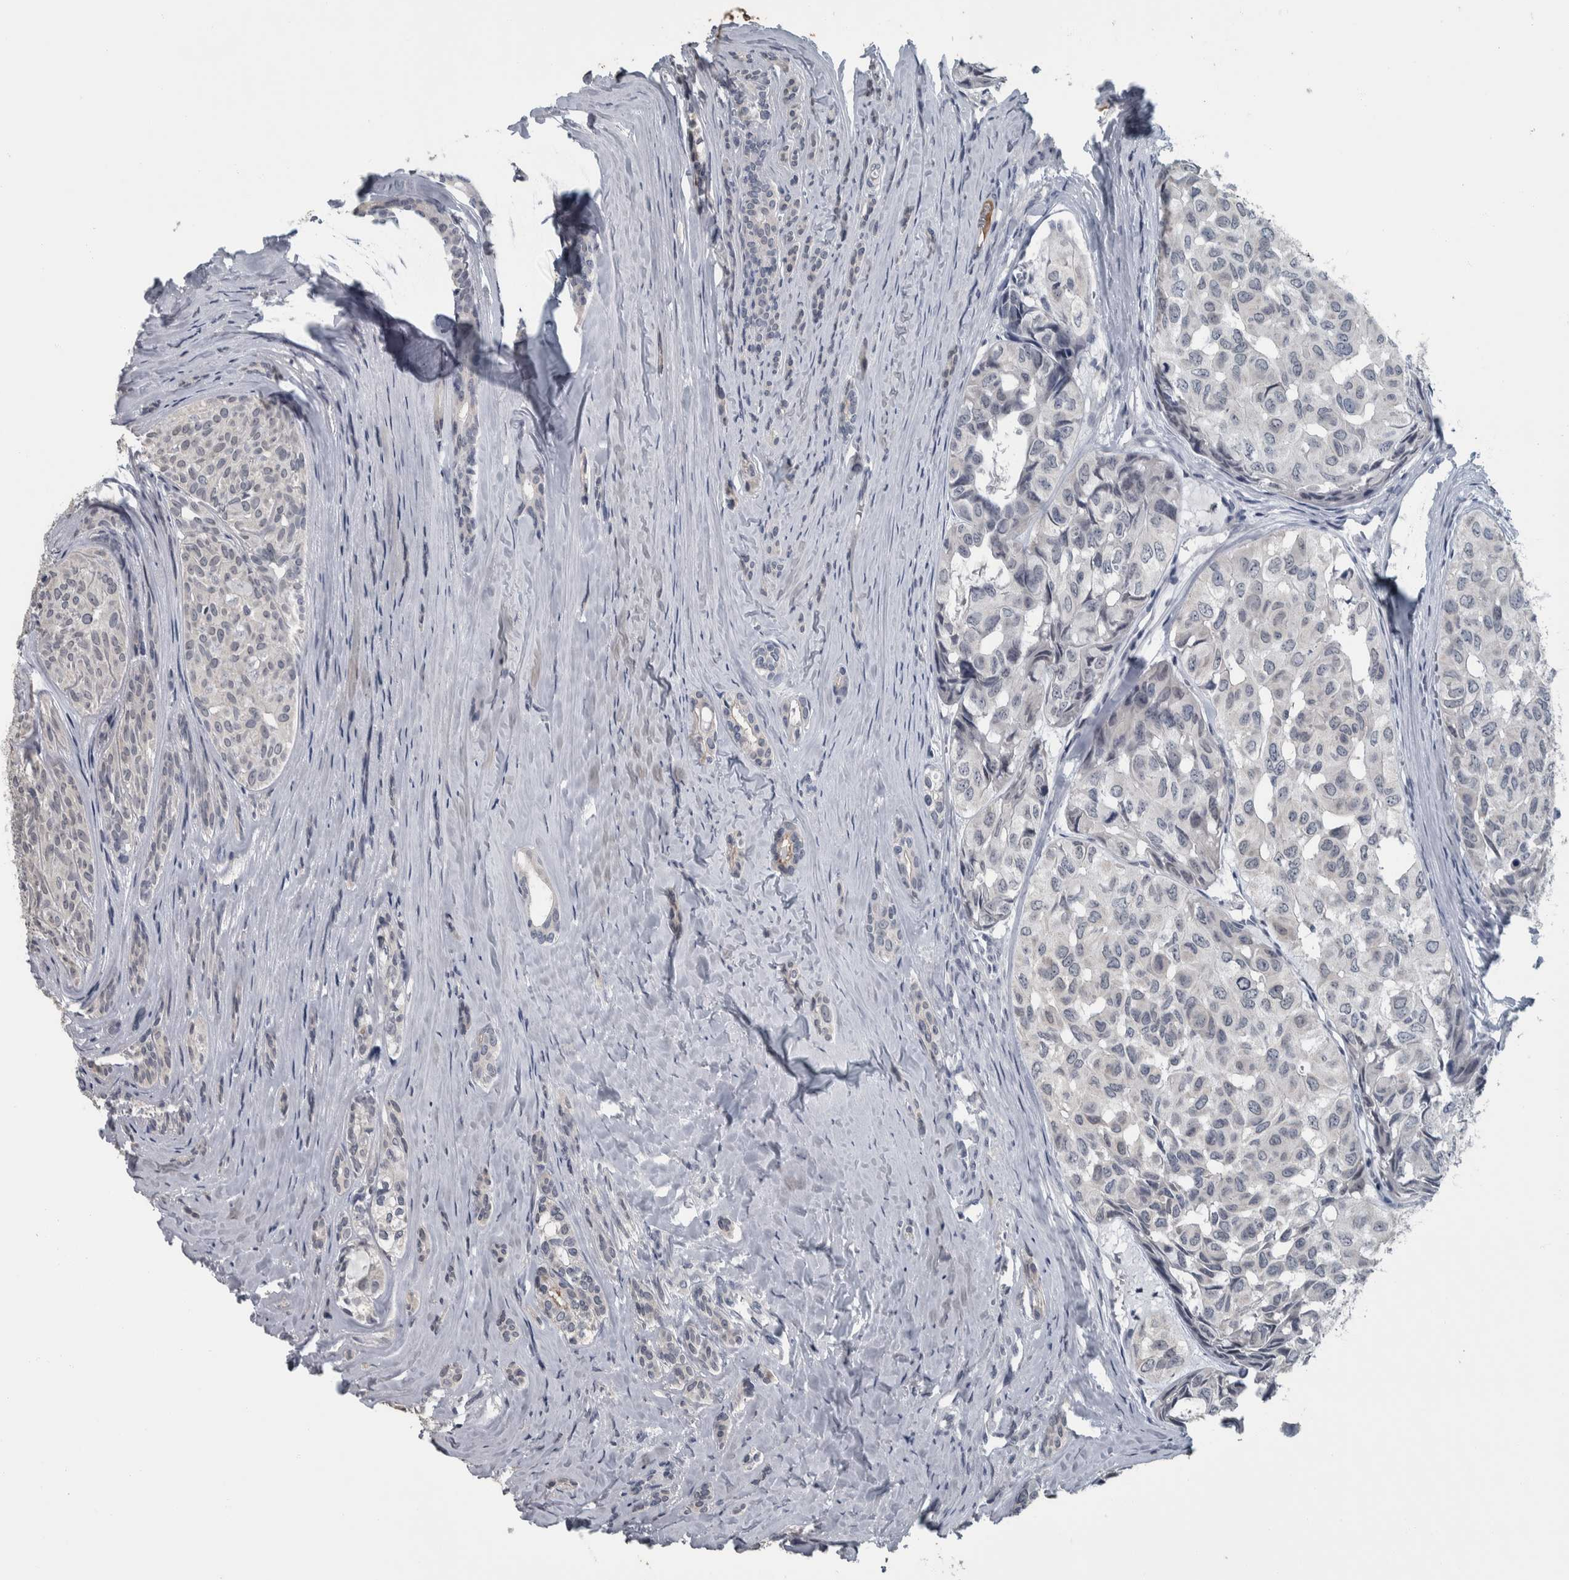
{"staining": {"intensity": "negative", "quantity": "none", "location": "none"}, "tissue": "head and neck cancer", "cell_type": "Tumor cells", "image_type": "cancer", "snomed": [{"axis": "morphology", "description": "Adenocarcinoma, NOS"}, {"axis": "topography", "description": "Salivary gland, NOS"}, {"axis": "topography", "description": "Head-Neck"}], "caption": "This is an IHC image of human head and neck adenocarcinoma. There is no staining in tumor cells.", "gene": "CAVIN4", "patient": {"sex": "female", "age": 76}}